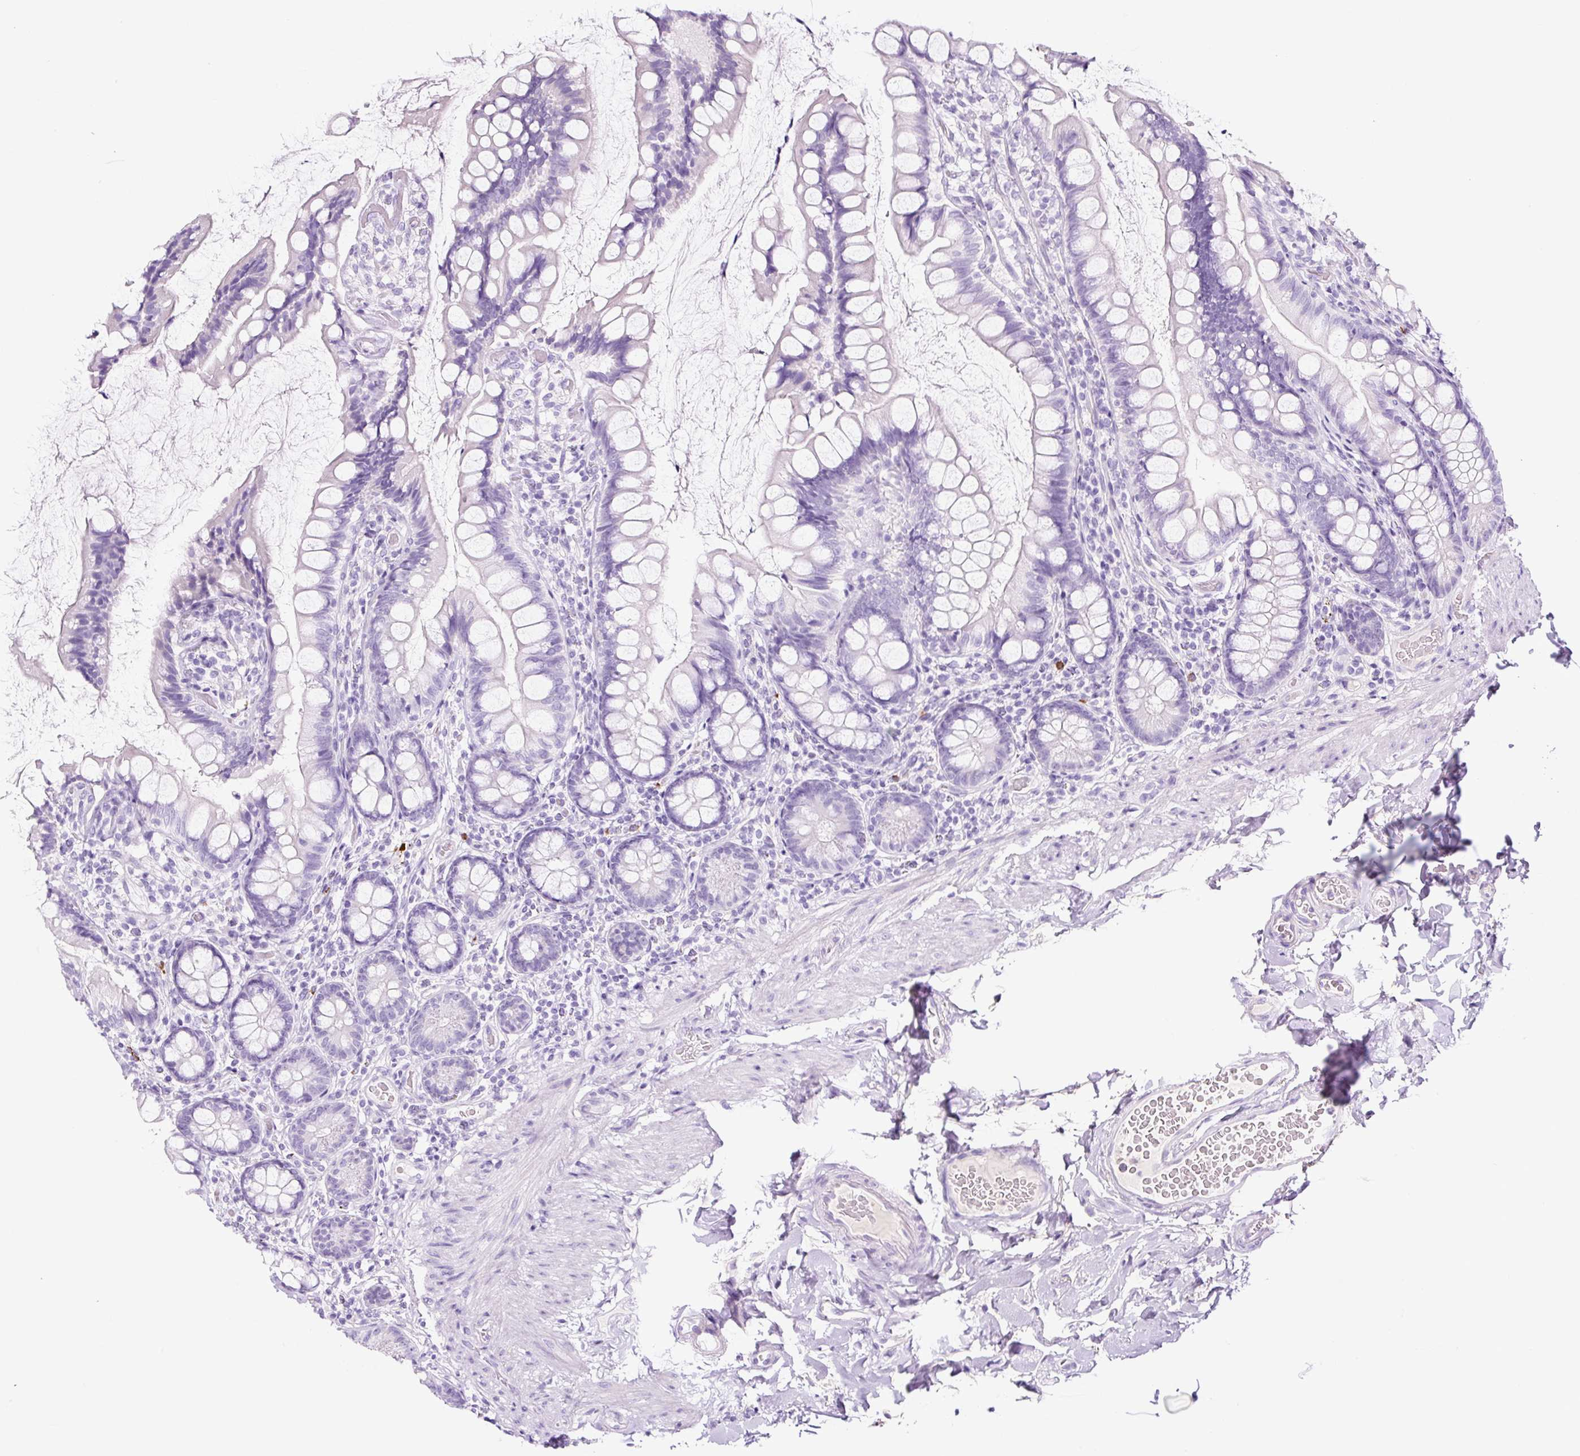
{"staining": {"intensity": "negative", "quantity": "none", "location": "none"}, "tissue": "small intestine", "cell_type": "Glandular cells", "image_type": "normal", "snomed": [{"axis": "morphology", "description": "Normal tissue, NOS"}, {"axis": "topography", "description": "Small intestine"}], "caption": "The micrograph demonstrates no significant staining in glandular cells of small intestine. (DAB immunohistochemistry (IHC), high magnification).", "gene": "RNF212B", "patient": {"sex": "male", "age": 70}}